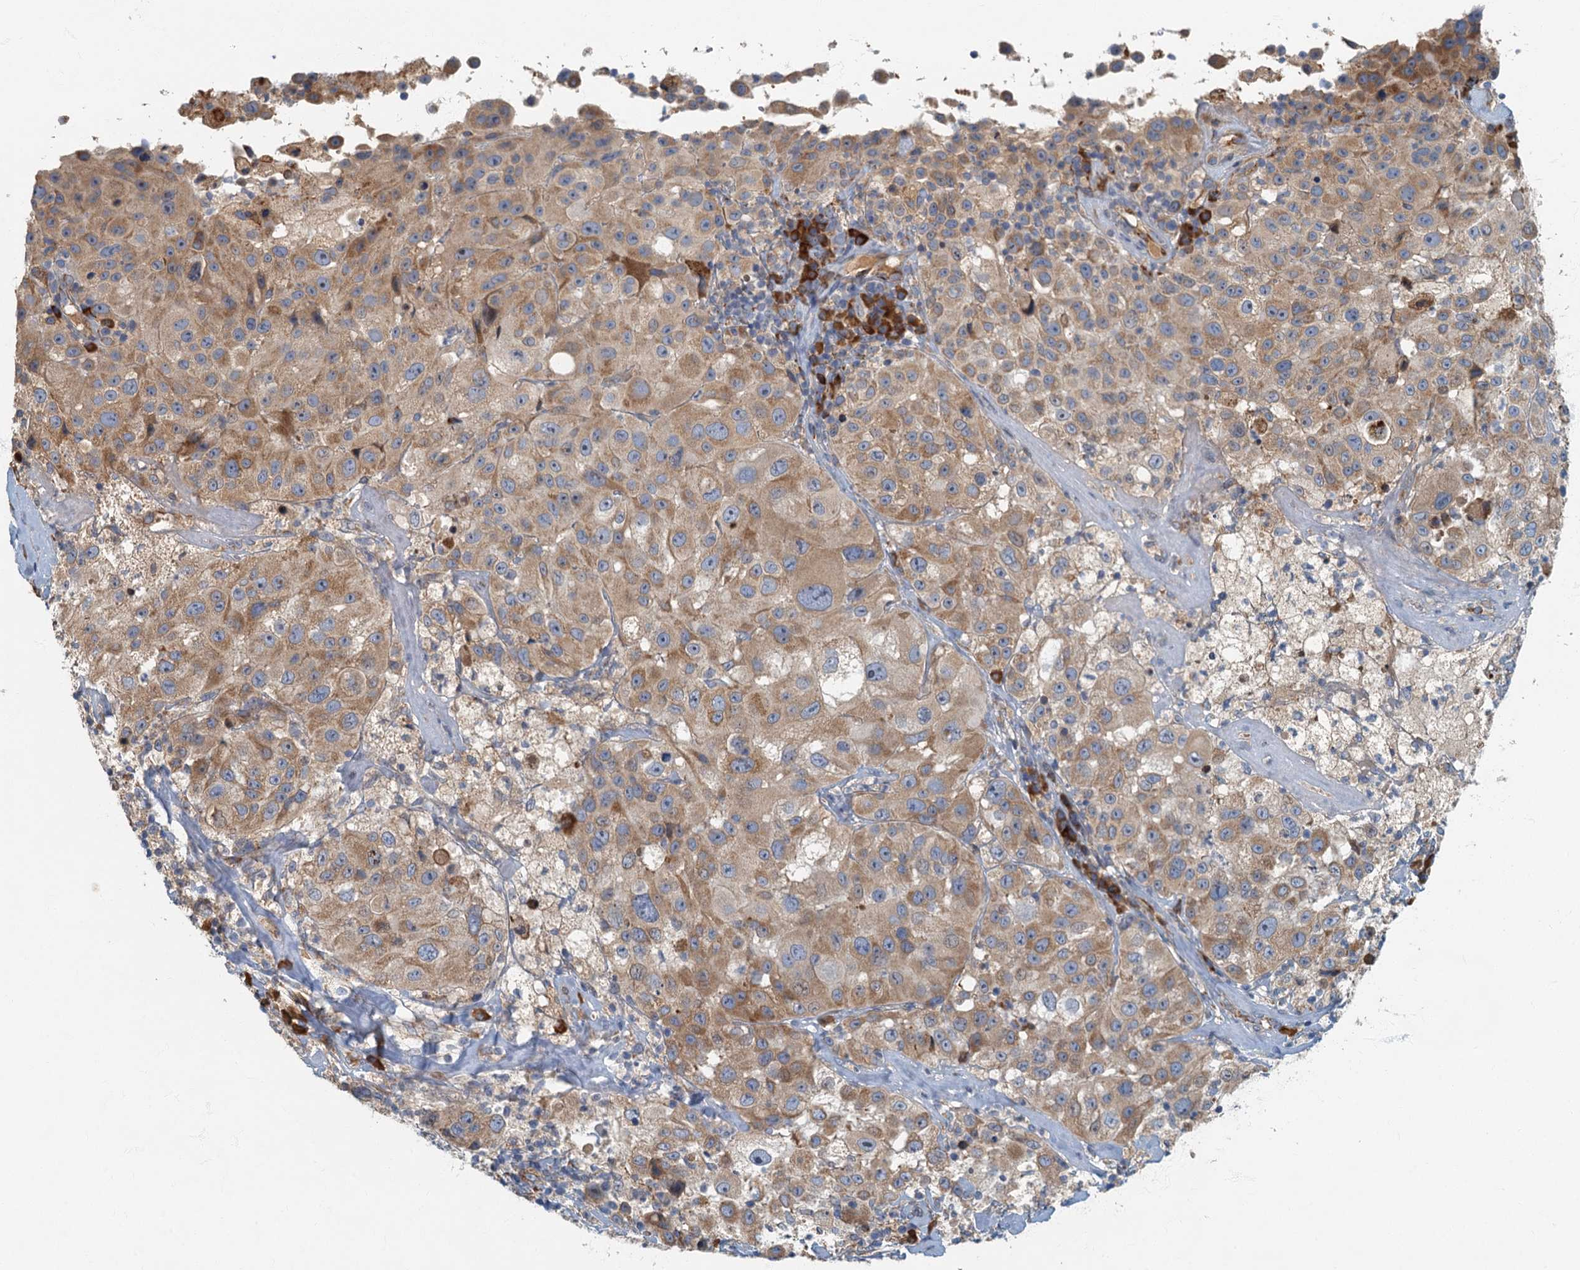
{"staining": {"intensity": "moderate", "quantity": ">75%", "location": "cytoplasmic/membranous"}, "tissue": "melanoma", "cell_type": "Tumor cells", "image_type": "cancer", "snomed": [{"axis": "morphology", "description": "Malignant melanoma, Metastatic site"}, {"axis": "topography", "description": "Lymph node"}], "caption": "An image of malignant melanoma (metastatic site) stained for a protein displays moderate cytoplasmic/membranous brown staining in tumor cells.", "gene": "SPDYC", "patient": {"sex": "male", "age": 62}}